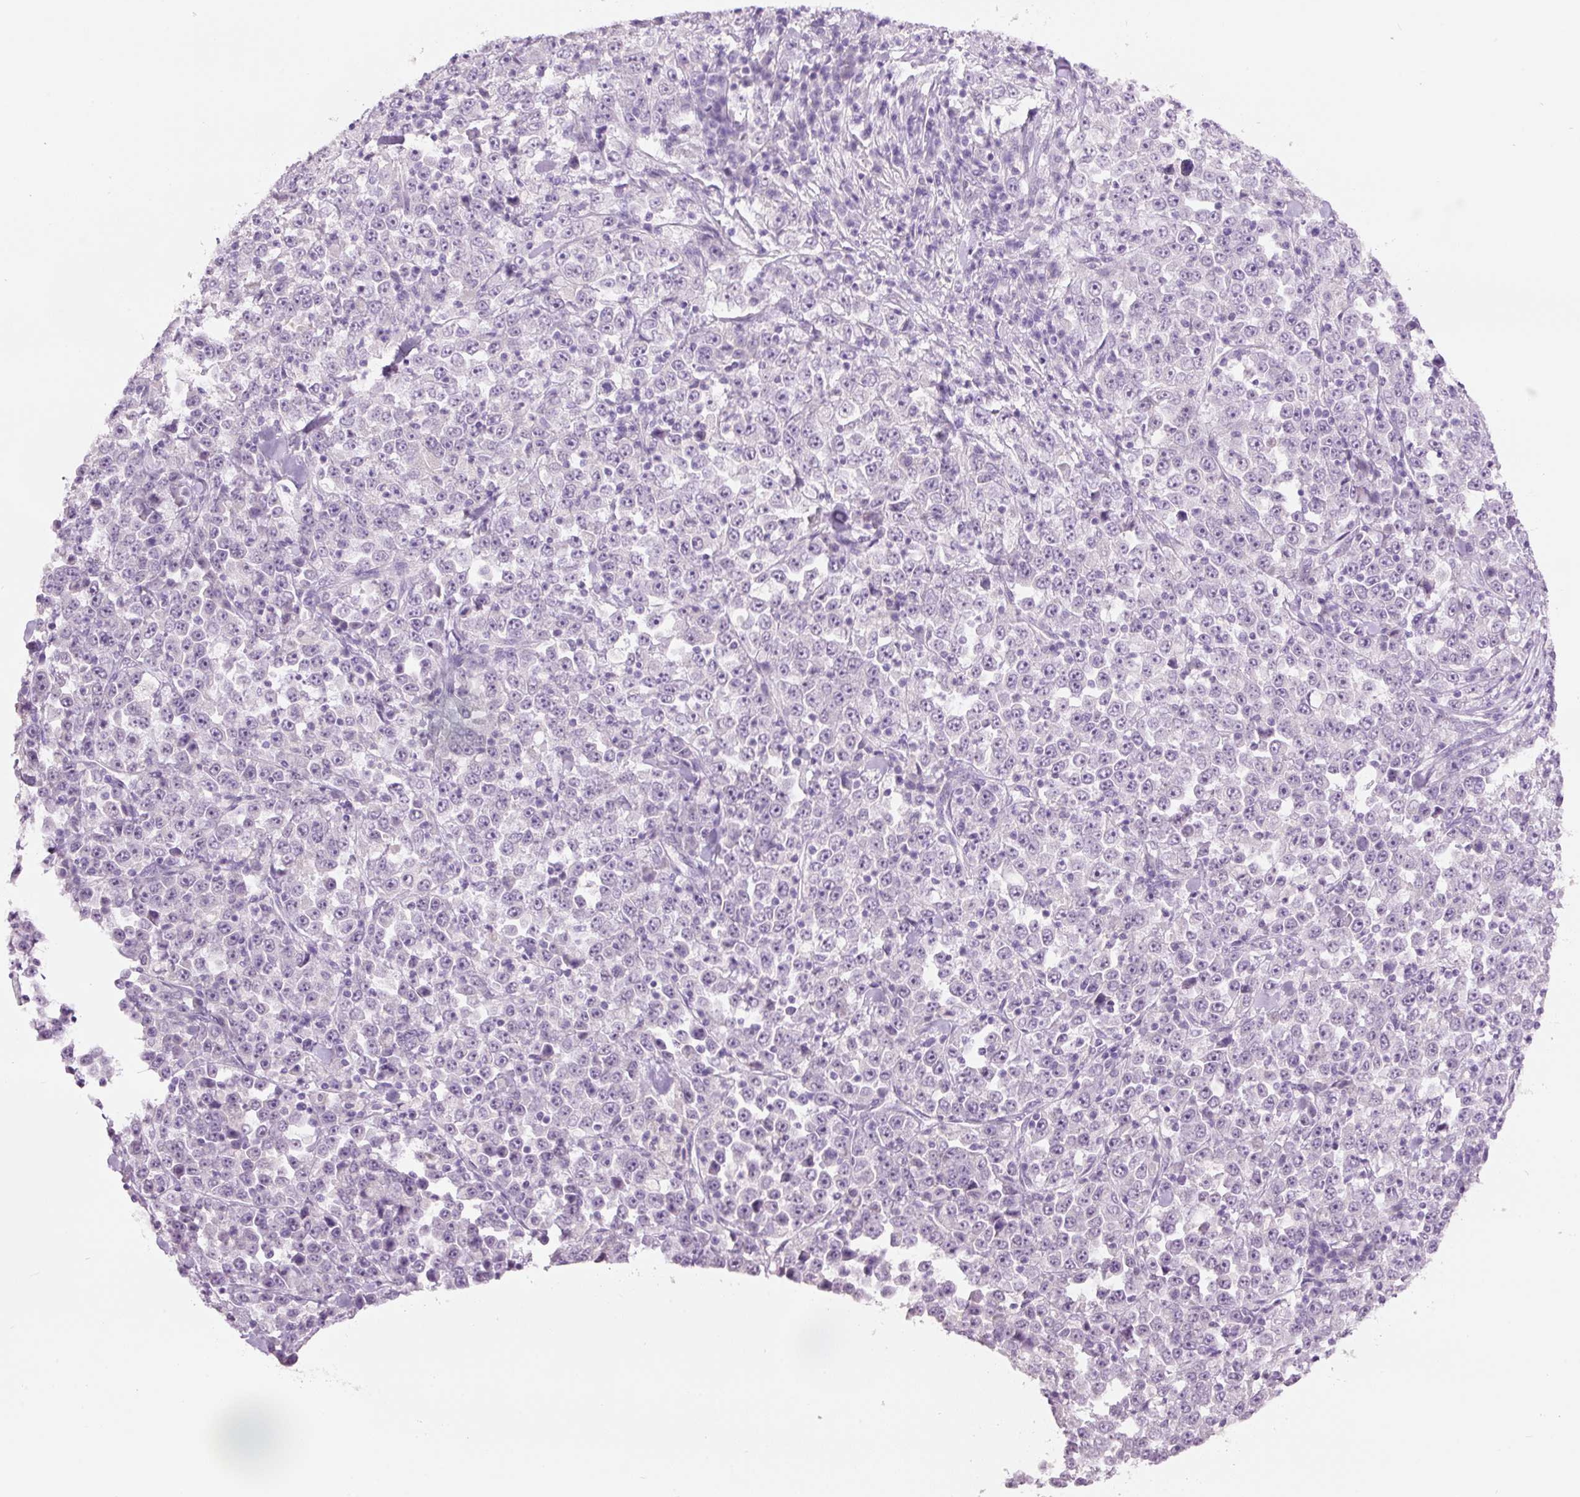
{"staining": {"intensity": "negative", "quantity": "none", "location": "none"}, "tissue": "stomach cancer", "cell_type": "Tumor cells", "image_type": "cancer", "snomed": [{"axis": "morphology", "description": "Normal tissue, NOS"}, {"axis": "morphology", "description": "Adenocarcinoma, NOS"}, {"axis": "topography", "description": "Stomach, upper"}, {"axis": "topography", "description": "Stomach"}], "caption": "A micrograph of adenocarcinoma (stomach) stained for a protein exhibits no brown staining in tumor cells. Brightfield microscopy of immunohistochemistry stained with DAB (3,3'-diaminobenzidine) (brown) and hematoxylin (blue), captured at high magnification.", "gene": "GCG", "patient": {"sex": "male", "age": 59}}